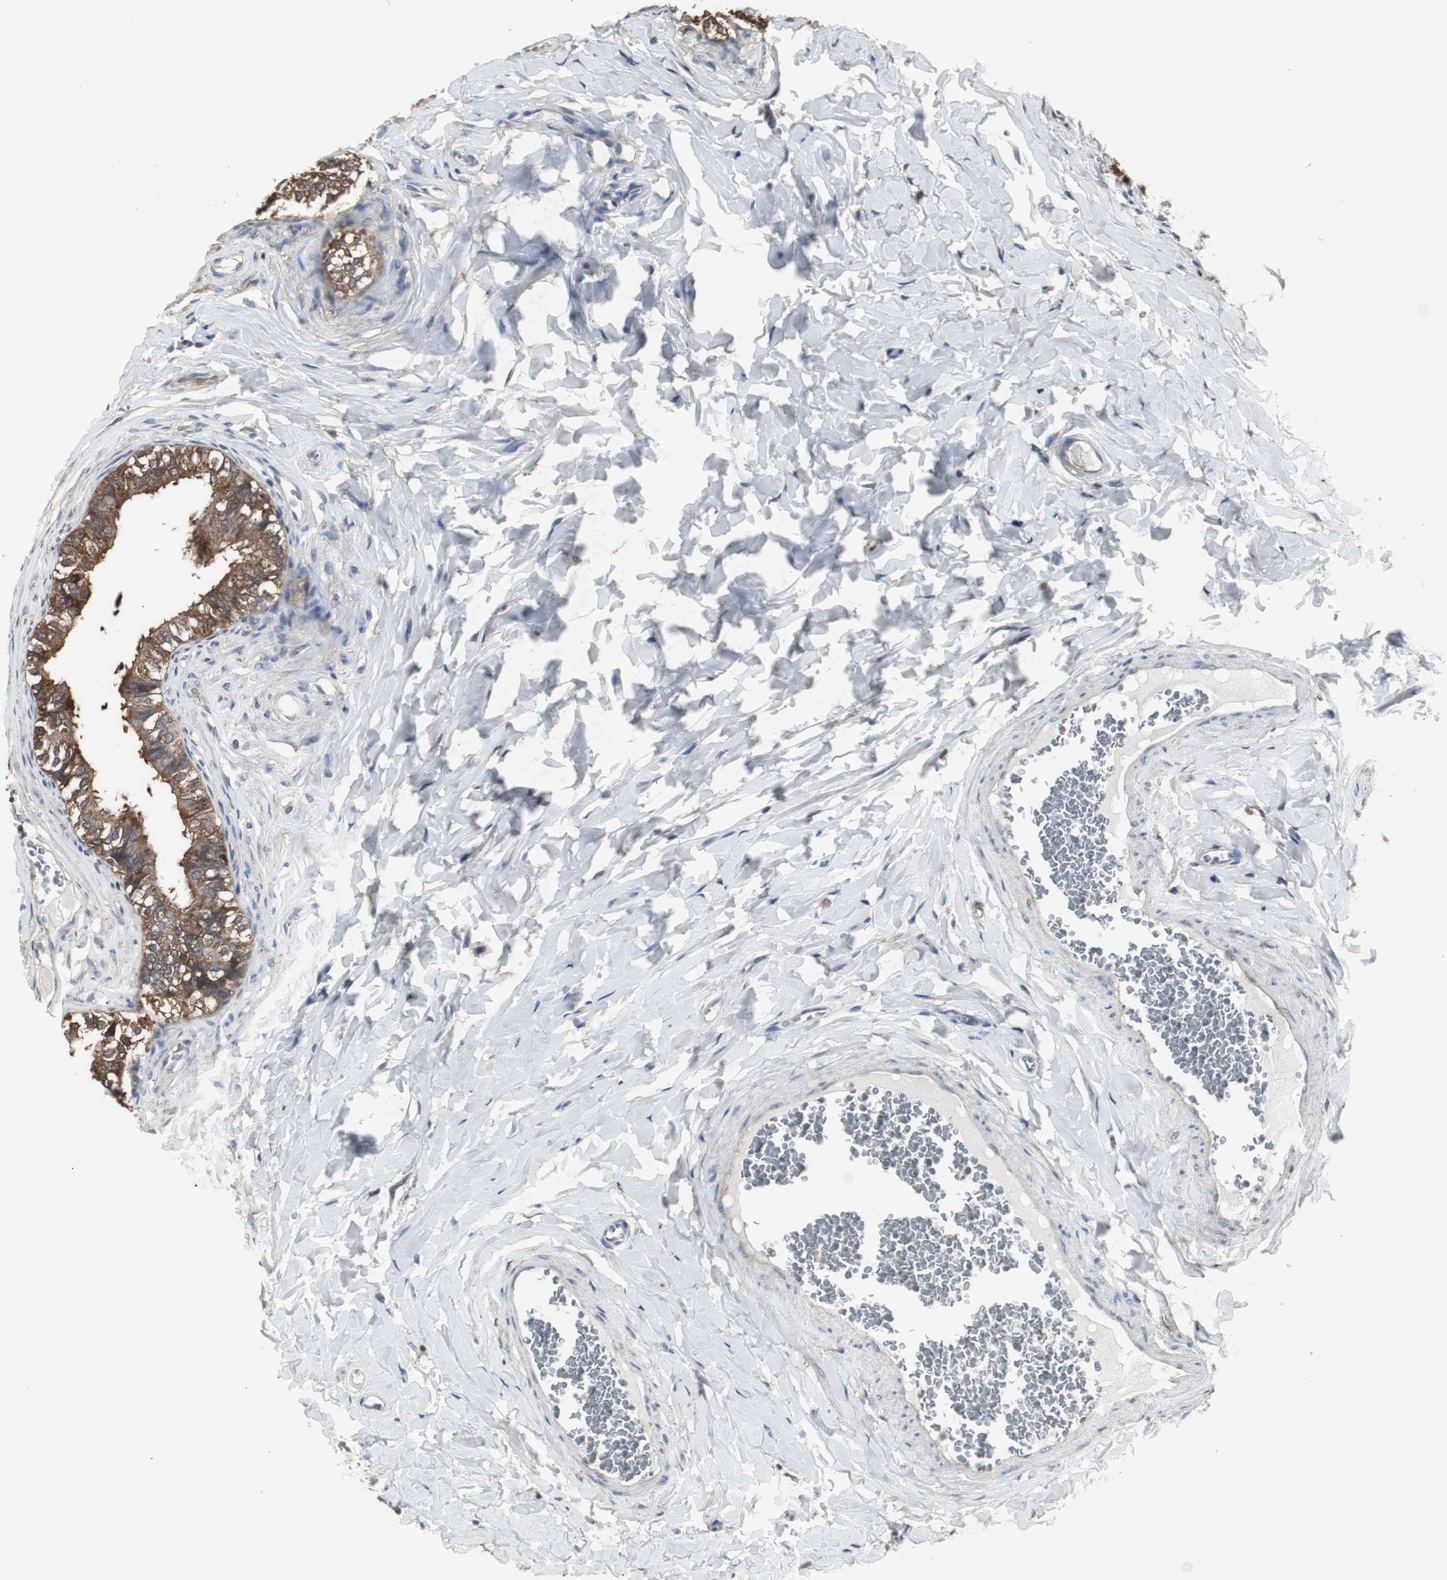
{"staining": {"intensity": "strong", "quantity": ">75%", "location": "cytoplasmic/membranous"}, "tissue": "epididymis", "cell_type": "Glandular cells", "image_type": "normal", "snomed": [{"axis": "morphology", "description": "Normal tissue, NOS"}, {"axis": "topography", "description": "Soft tissue"}, {"axis": "topography", "description": "Epididymis"}], "caption": "The histopathology image demonstrates staining of normal epididymis, revealing strong cytoplasmic/membranous protein expression (brown color) within glandular cells.", "gene": "HPRT1", "patient": {"sex": "male", "age": 26}}